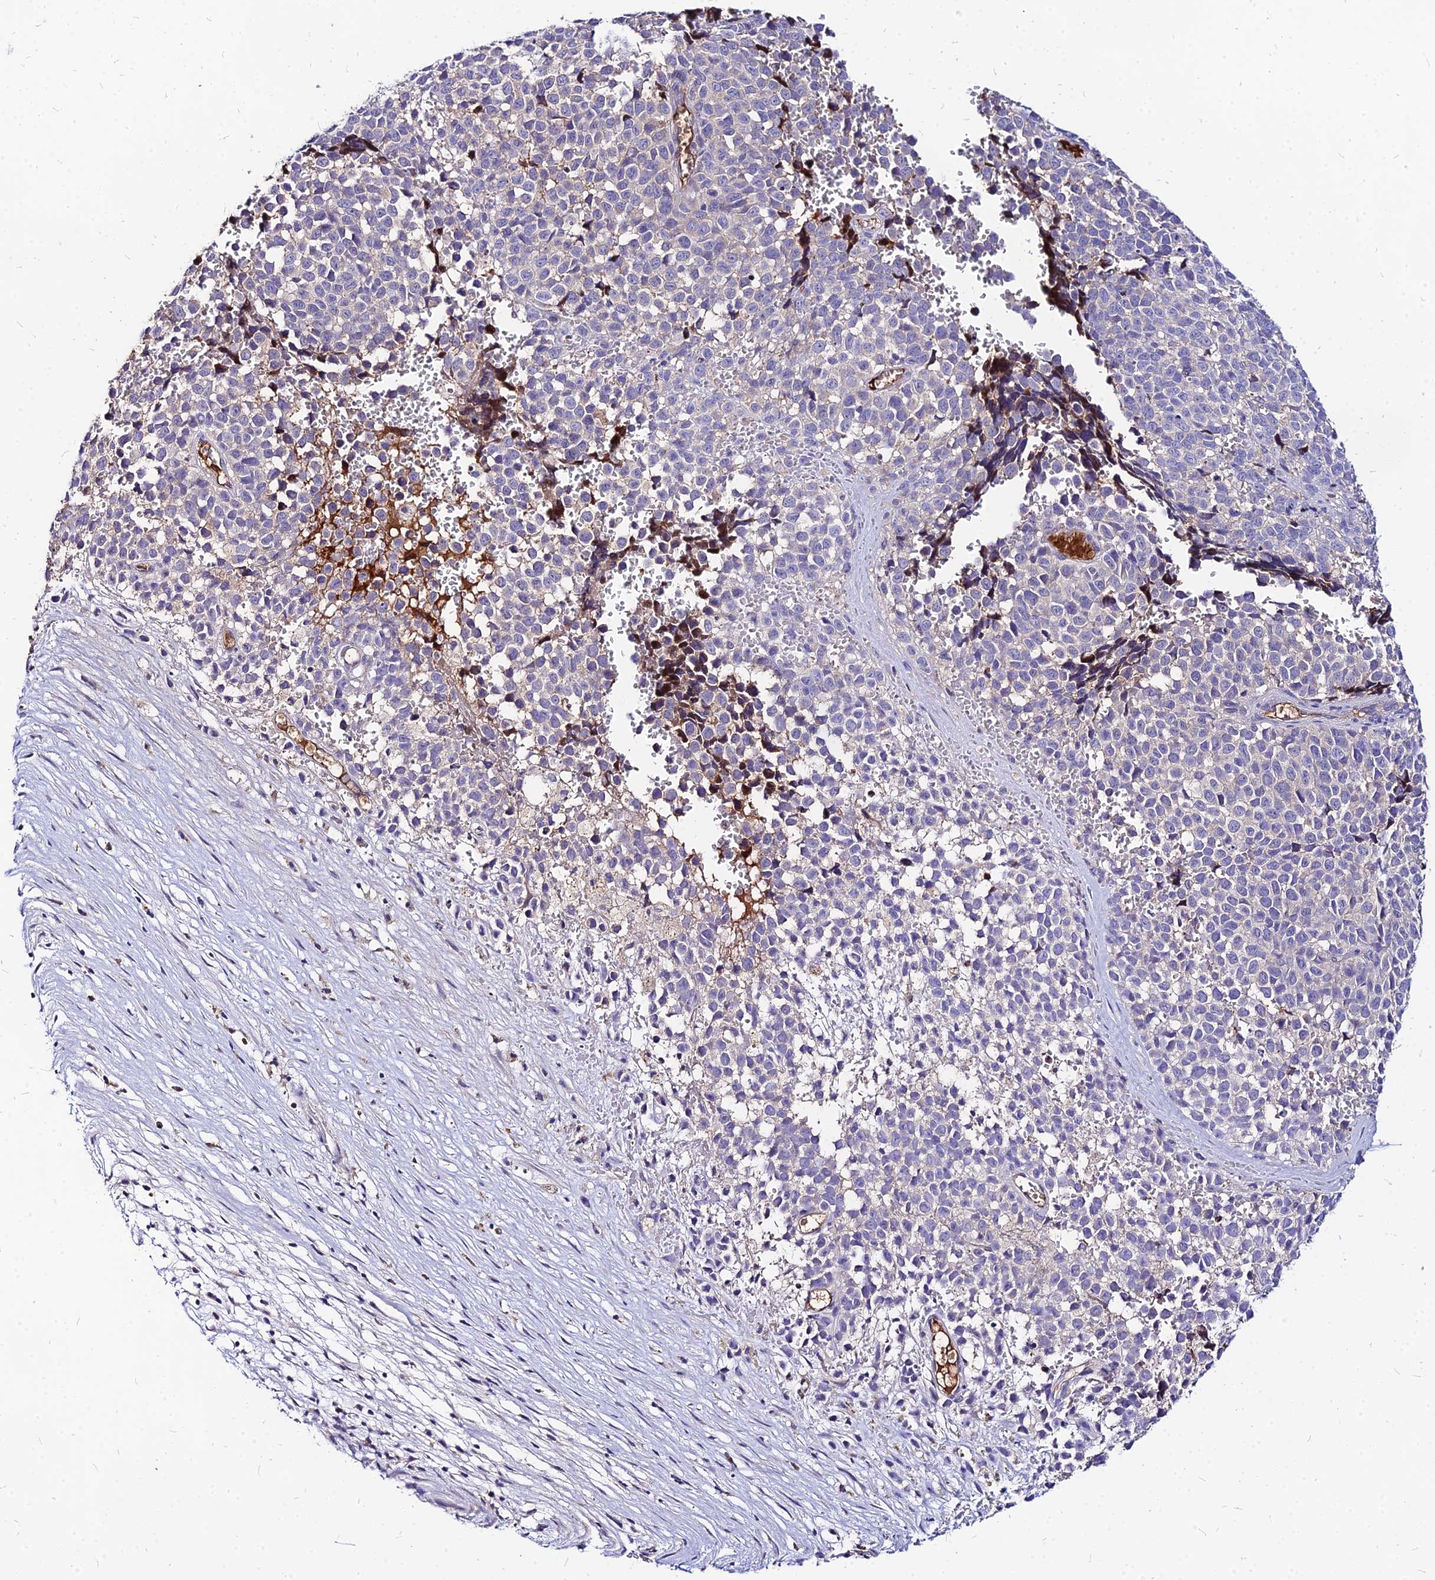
{"staining": {"intensity": "negative", "quantity": "none", "location": "none"}, "tissue": "melanoma", "cell_type": "Tumor cells", "image_type": "cancer", "snomed": [{"axis": "morphology", "description": "Malignant melanoma, NOS"}, {"axis": "topography", "description": "Nose, NOS"}], "caption": "IHC of human melanoma displays no staining in tumor cells.", "gene": "ACSM6", "patient": {"sex": "female", "age": 48}}